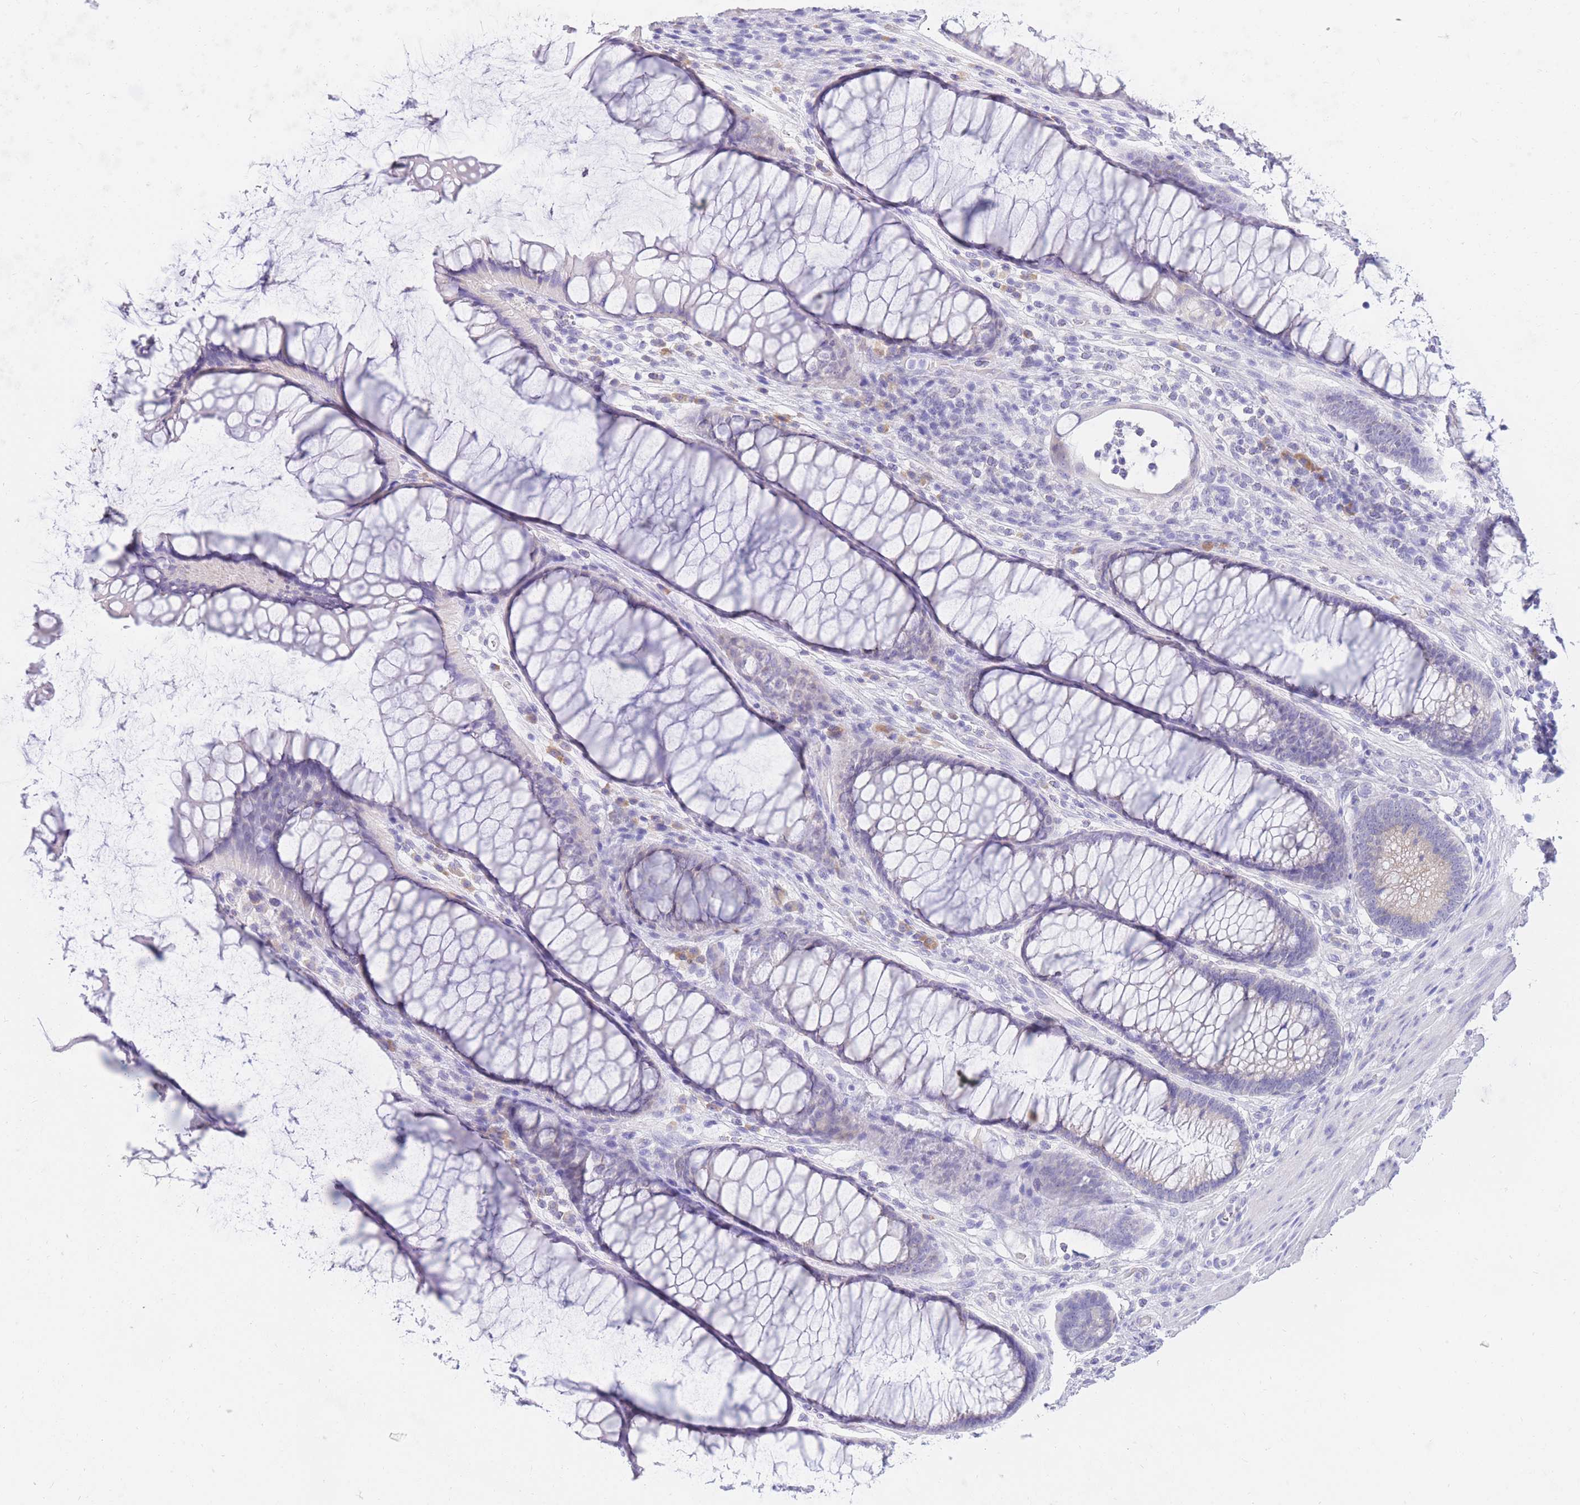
{"staining": {"intensity": "negative", "quantity": "none", "location": "none"}, "tissue": "colon", "cell_type": "Endothelial cells", "image_type": "normal", "snomed": [{"axis": "morphology", "description": "Normal tissue, NOS"}, {"axis": "topography", "description": "Colon"}], "caption": "Colon stained for a protein using immunohistochemistry (IHC) demonstrates no expression endothelial cells.", "gene": "SSUH2", "patient": {"sex": "female", "age": 82}}